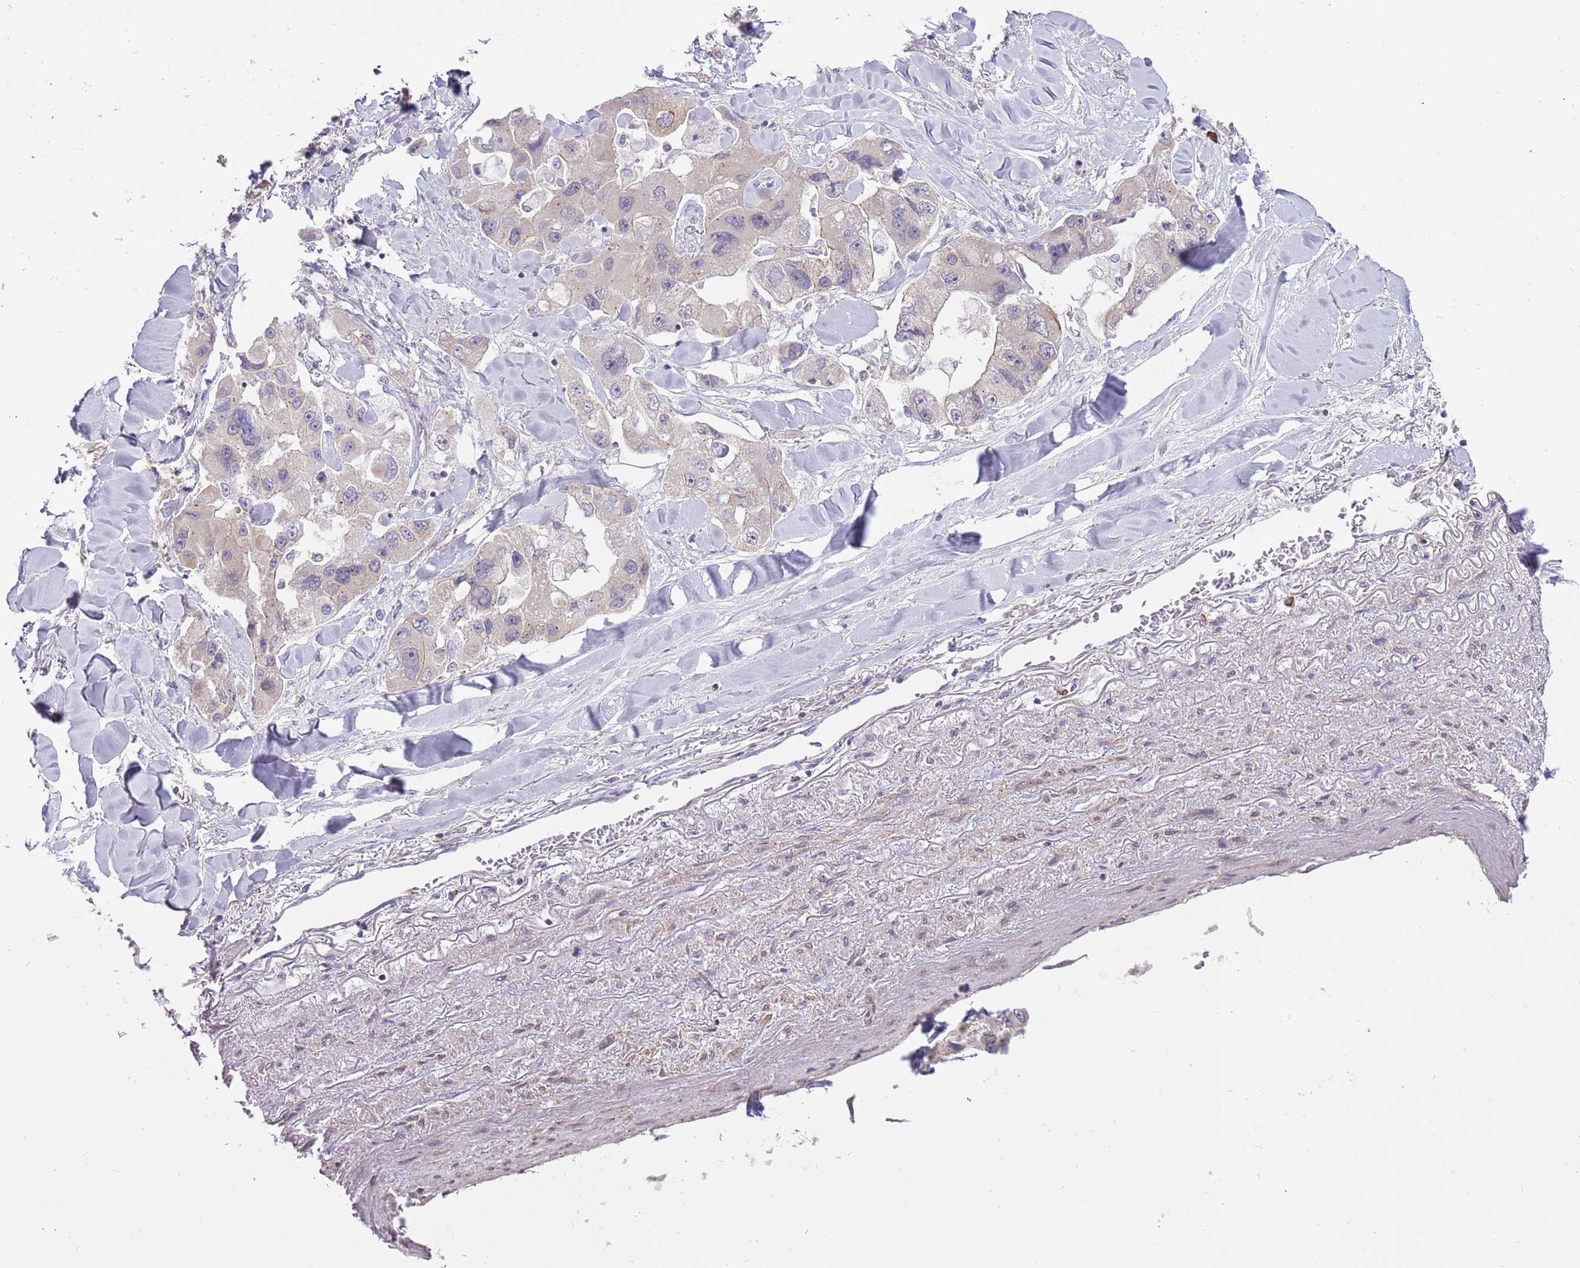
{"staining": {"intensity": "negative", "quantity": "none", "location": "none"}, "tissue": "lung cancer", "cell_type": "Tumor cells", "image_type": "cancer", "snomed": [{"axis": "morphology", "description": "Adenocarcinoma, NOS"}, {"axis": "topography", "description": "Lung"}], "caption": "DAB immunohistochemical staining of human lung cancer (adenocarcinoma) displays no significant expression in tumor cells.", "gene": "SPATA31D1", "patient": {"sex": "female", "age": 54}}